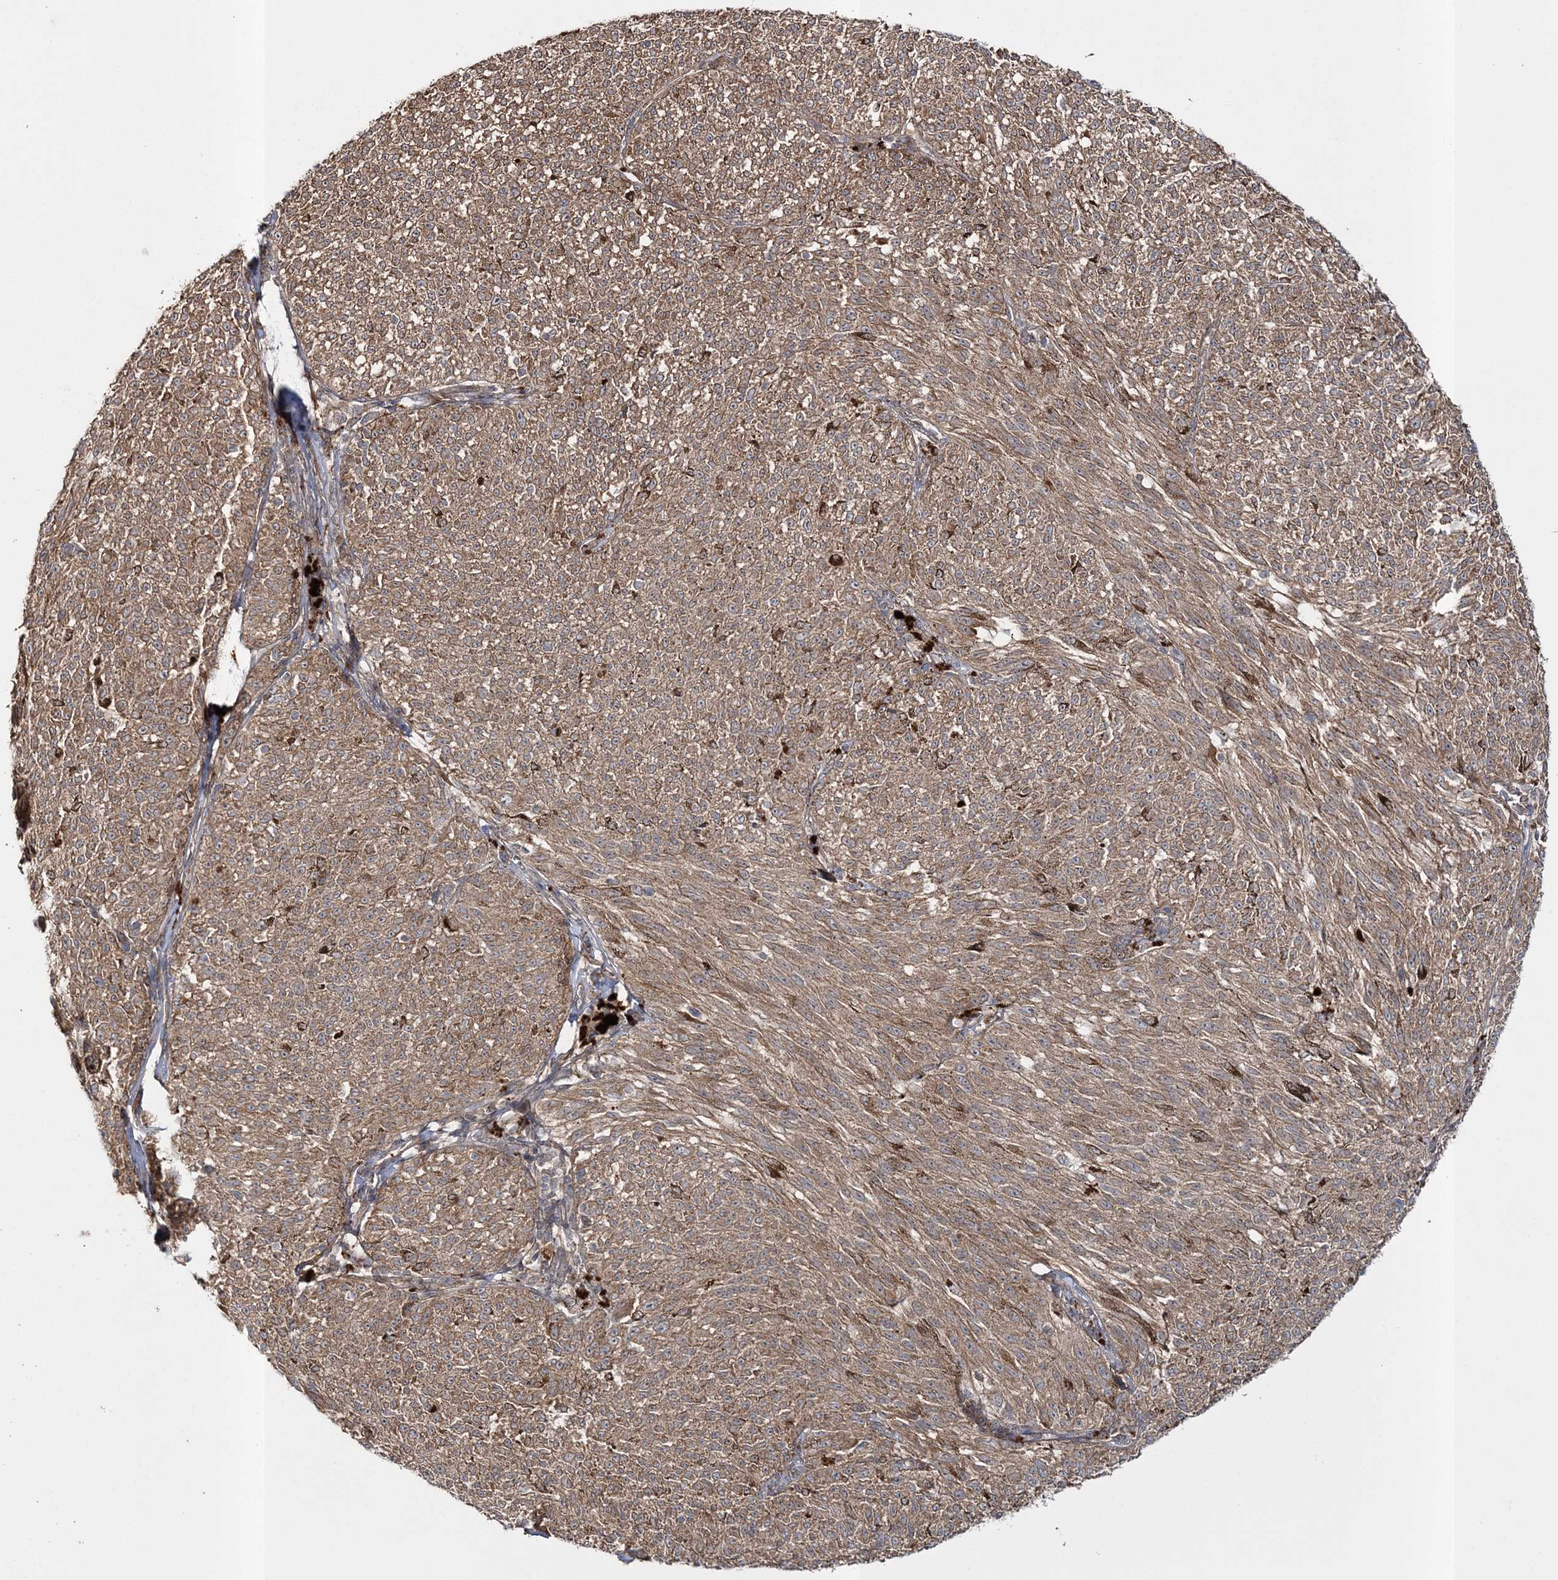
{"staining": {"intensity": "moderate", "quantity": ">75%", "location": "cytoplasmic/membranous"}, "tissue": "melanoma", "cell_type": "Tumor cells", "image_type": "cancer", "snomed": [{"axis": "morphology", "description": "Malignant melanoma, NOS"}, {"axis": "topography", "description": "Skin"}], "caption": "Immunohistochemical staining of human melanoma demonstrates medium levels of moderate cytoplasmic/membranous protein expression in approximately >75% of tumor cells.", "gene": "MOCS2", "patient": {"sex": "female", "age": 72}}